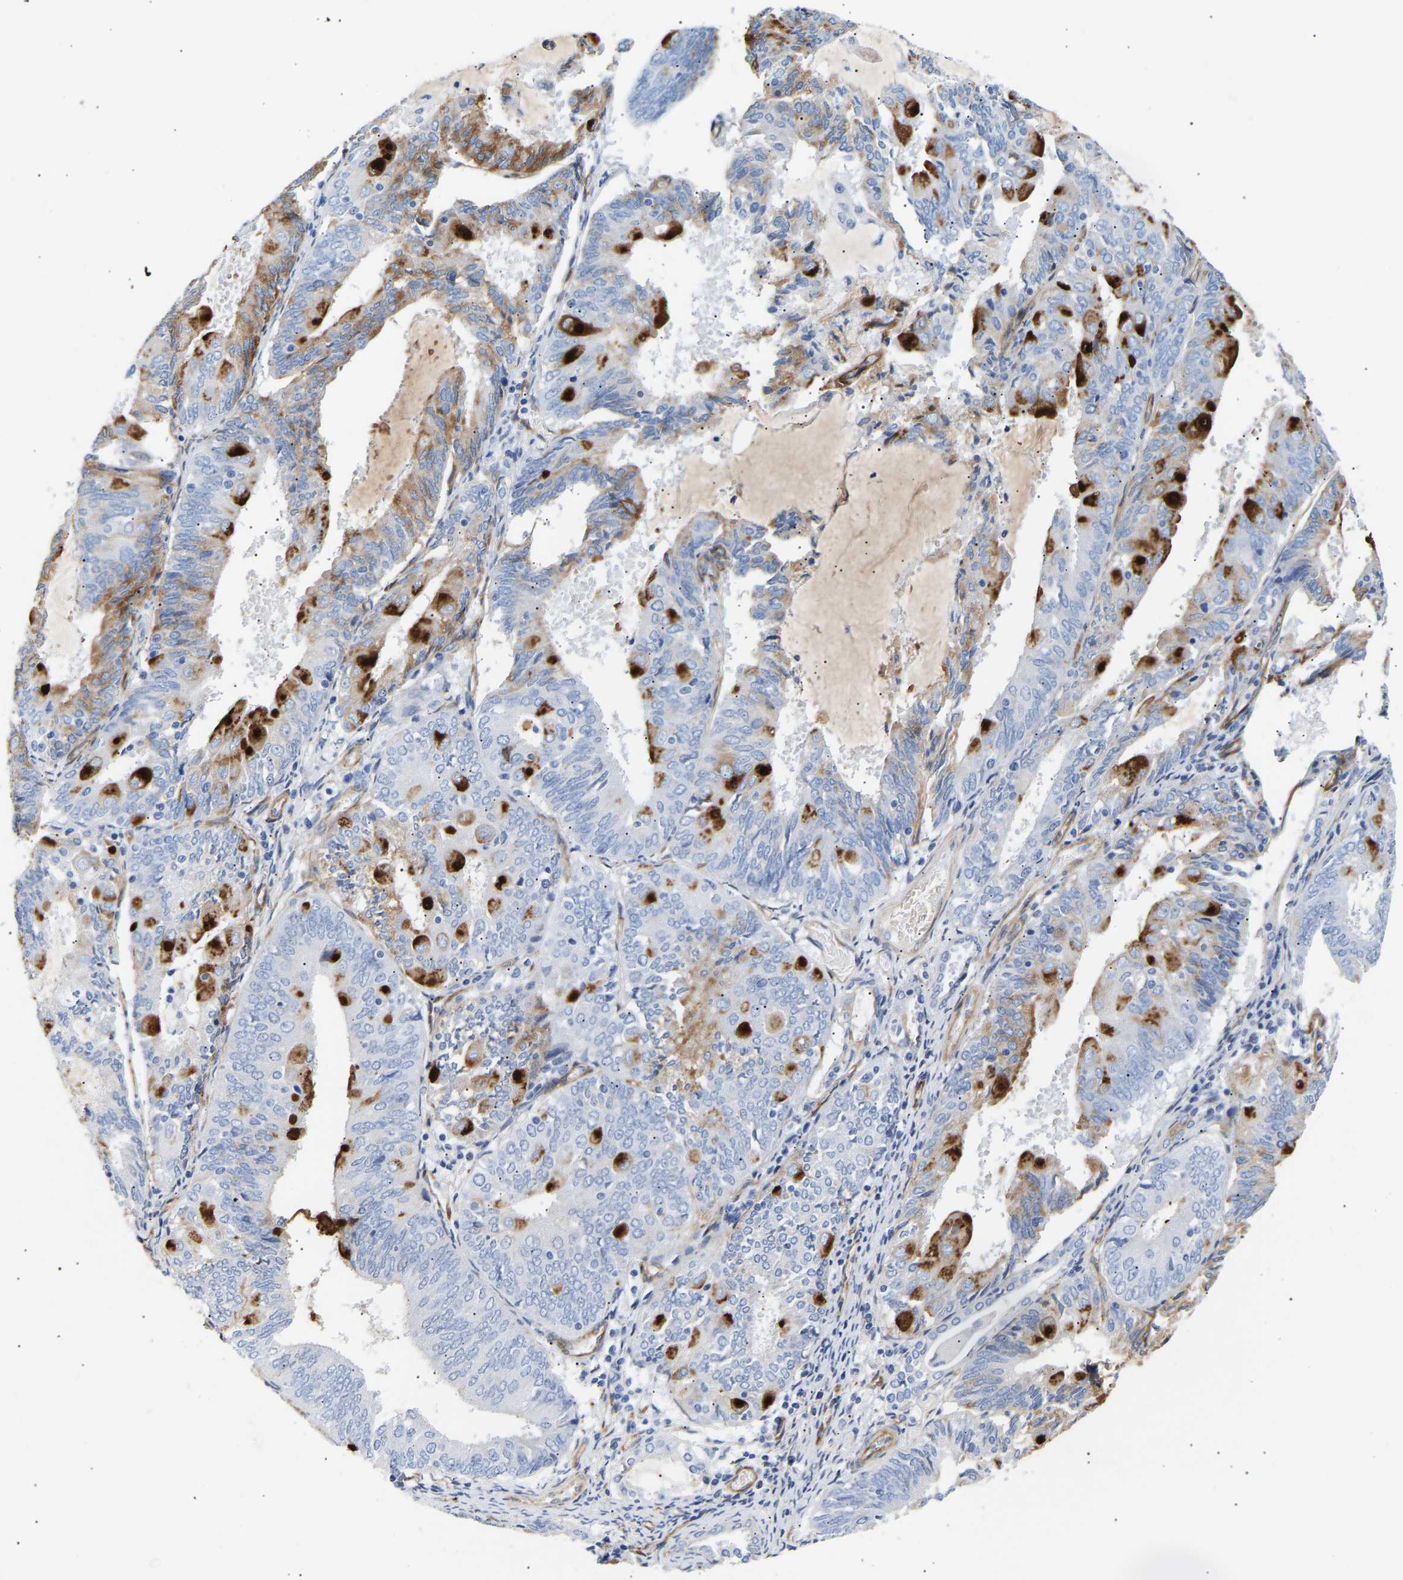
{"staining": {"intensity": "moderate", "quantity": "25%-75%", "location": "cytoplasmic/membranous"}, "tissue": "endometrial cancer", "cell_type": "Tumor cells", "image_type": "cancer", "snomed": [{"axis": "morphology", "description": "Adenocarcinoma, NOS"}, {"axis": "topography", "description": "Endometrium"}], "caption": "This photomicrograph exhibits immunohistochemistry (IHC) staining of human endometrial cancer, with medium moderate cytoplasmic/membranous expression in approximately 25%-75% of tumor cells.", "gene": "IGFBP7", "patient": {"sex": "female", "age": 81}}